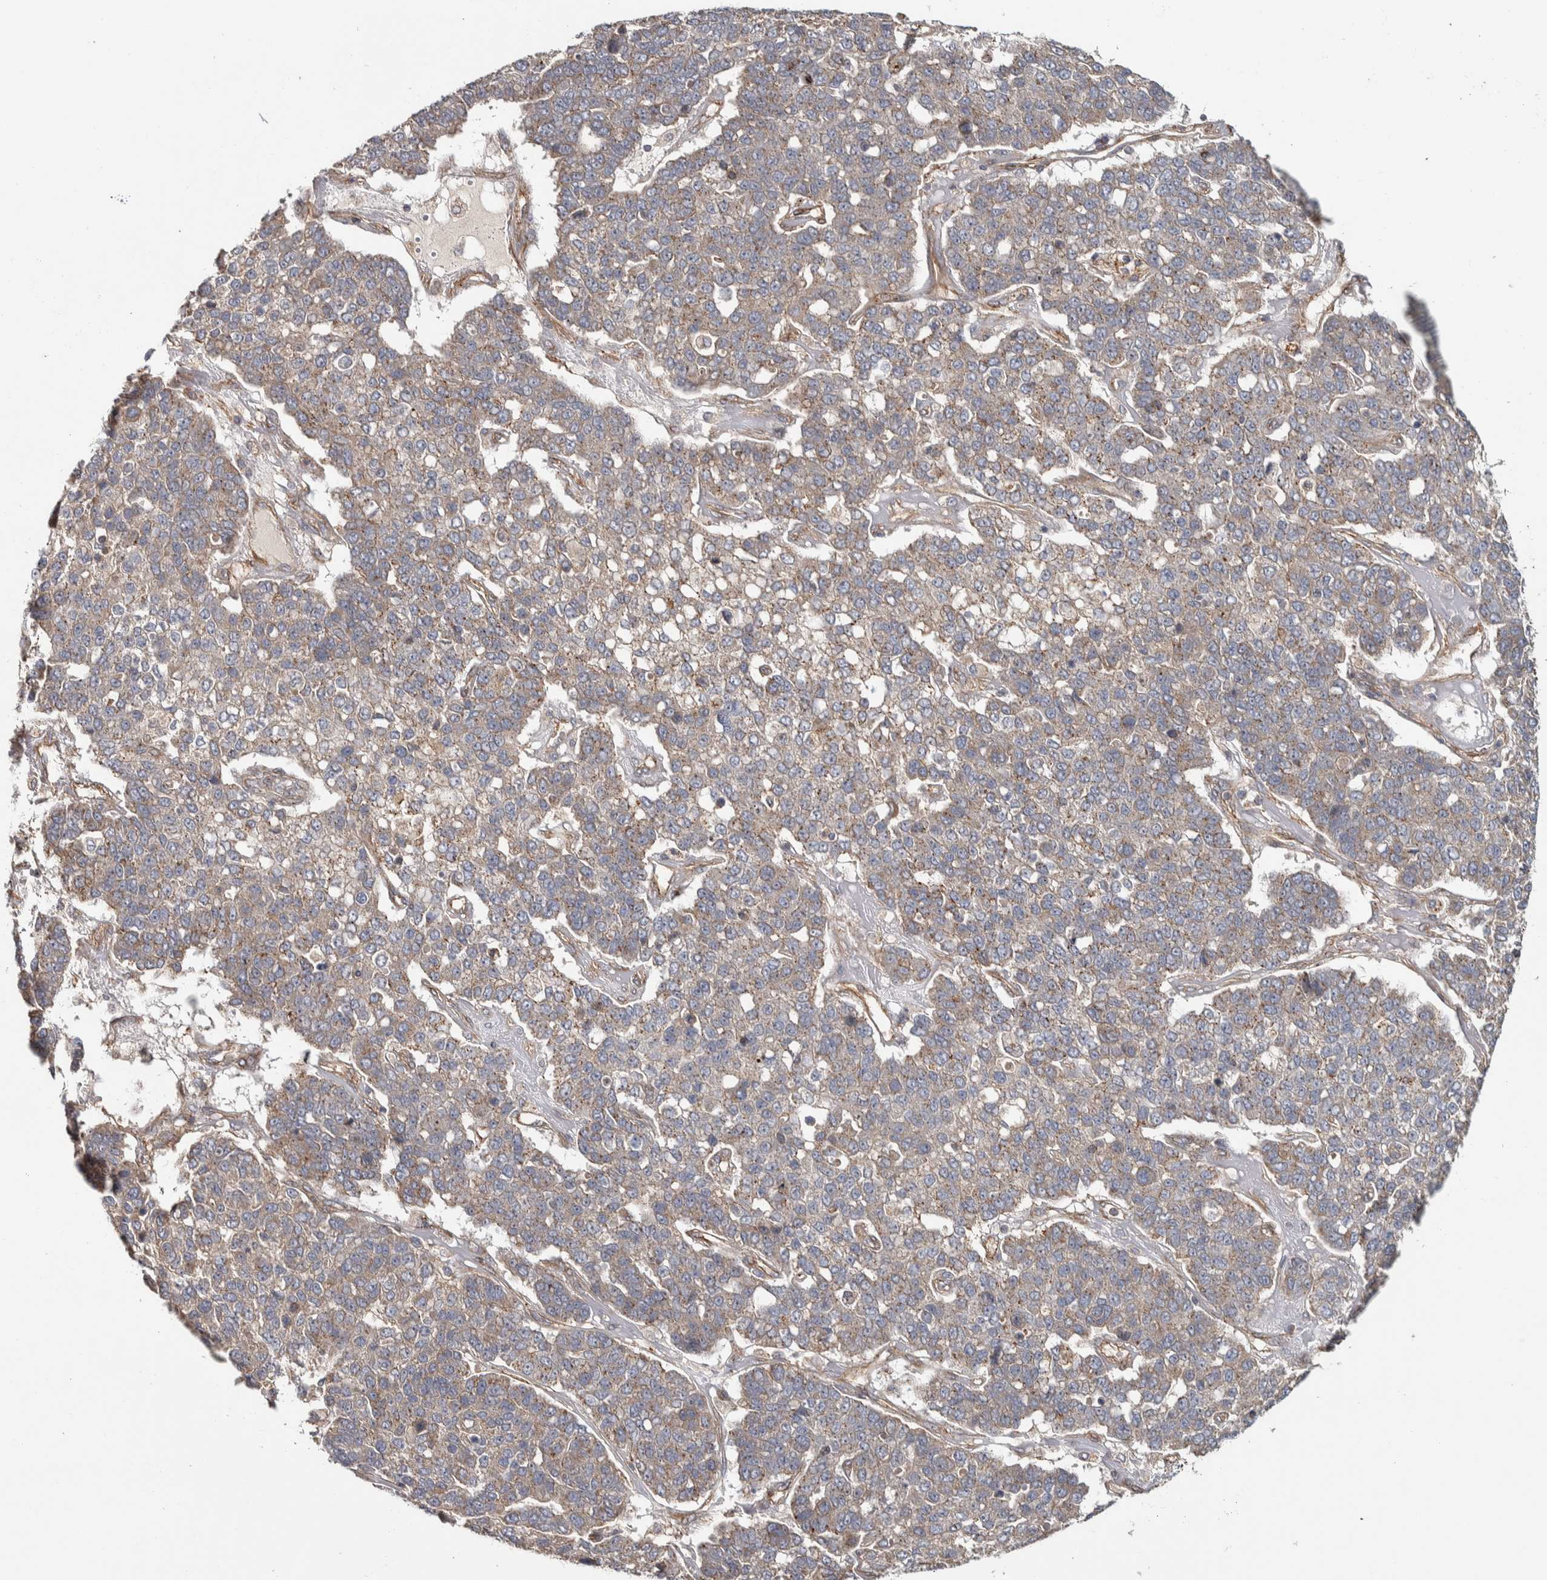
{"staining": {"intensity": "weak", "quantity": ">75%", "location": "cytoplasmic/membranous"}, "tissue": "pancreatic cancer", "cell_type": "Tumor cells", "image_type": "cancer", "snomed": [{"axis": "morphology", "description": "Adenocarcinoma, NOS"}, {"axis": "topography", "description": "Pancreas"}], "caption": "A brown stain highlights weak cytoplasmic/membranous expression of a protein in human pancreatic cancer tumor cells.", "gene": "CHMP4C", "patient": {"sex": "female", "age": 61}}